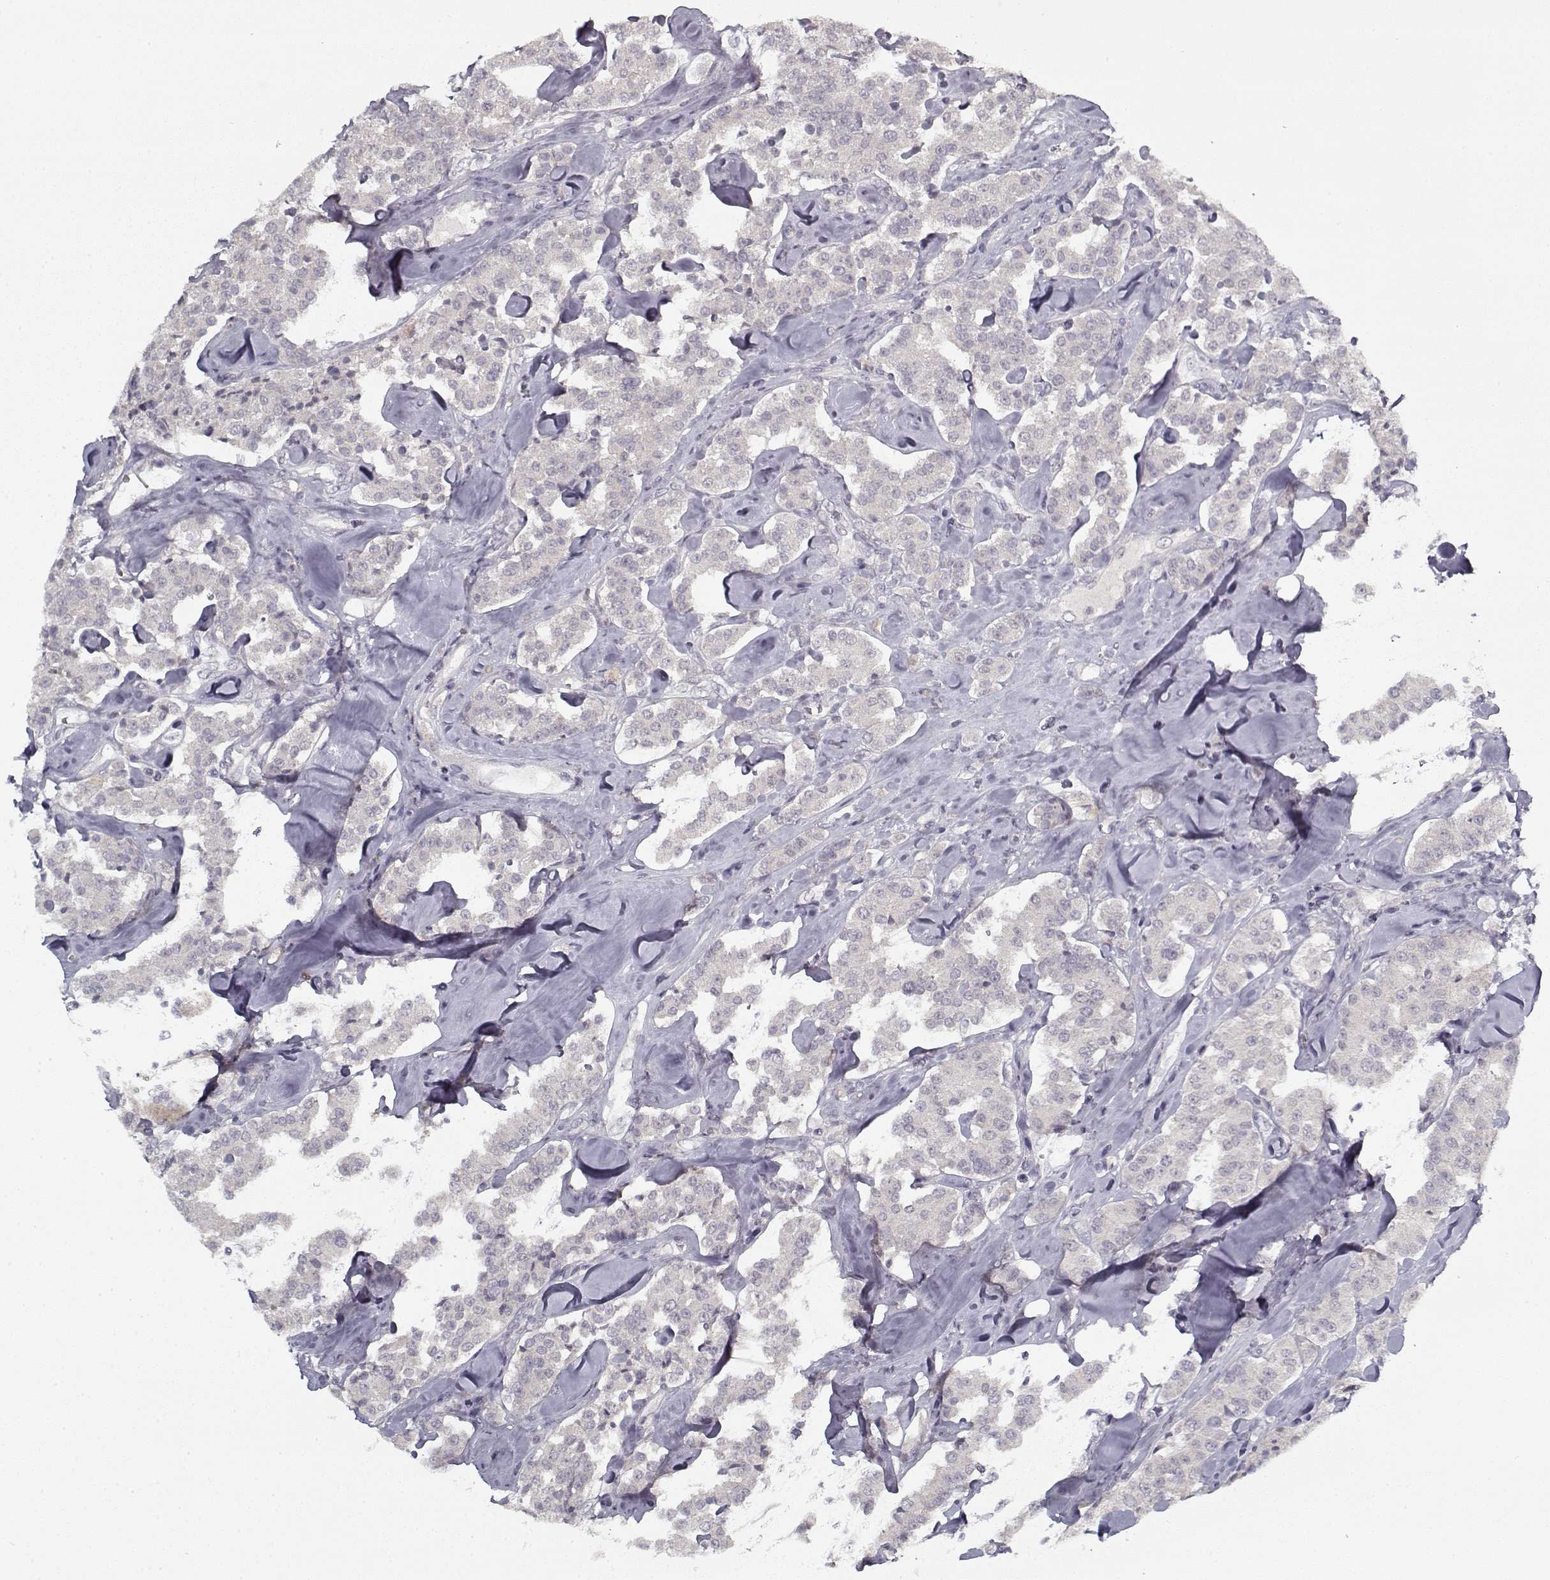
{"staining": {"intensity": "negative", "quantity": "none", "location": "none"}, "tissue": "carcinoid", "cell_type": "Tumor cells", "image_type": "cancer", "snomed": [{"axis": "morphology", "description": "Carcinoid, malignant, NOS"}, {"axis": "topography", "description": "Pancreas"}], "caption": "An IHC histopathology image of carcinoid is shown. There is no staining in tumor cells of carcinoid.", "gene": "LAMA2", "patient": {"sex": "male", "age": 41}}